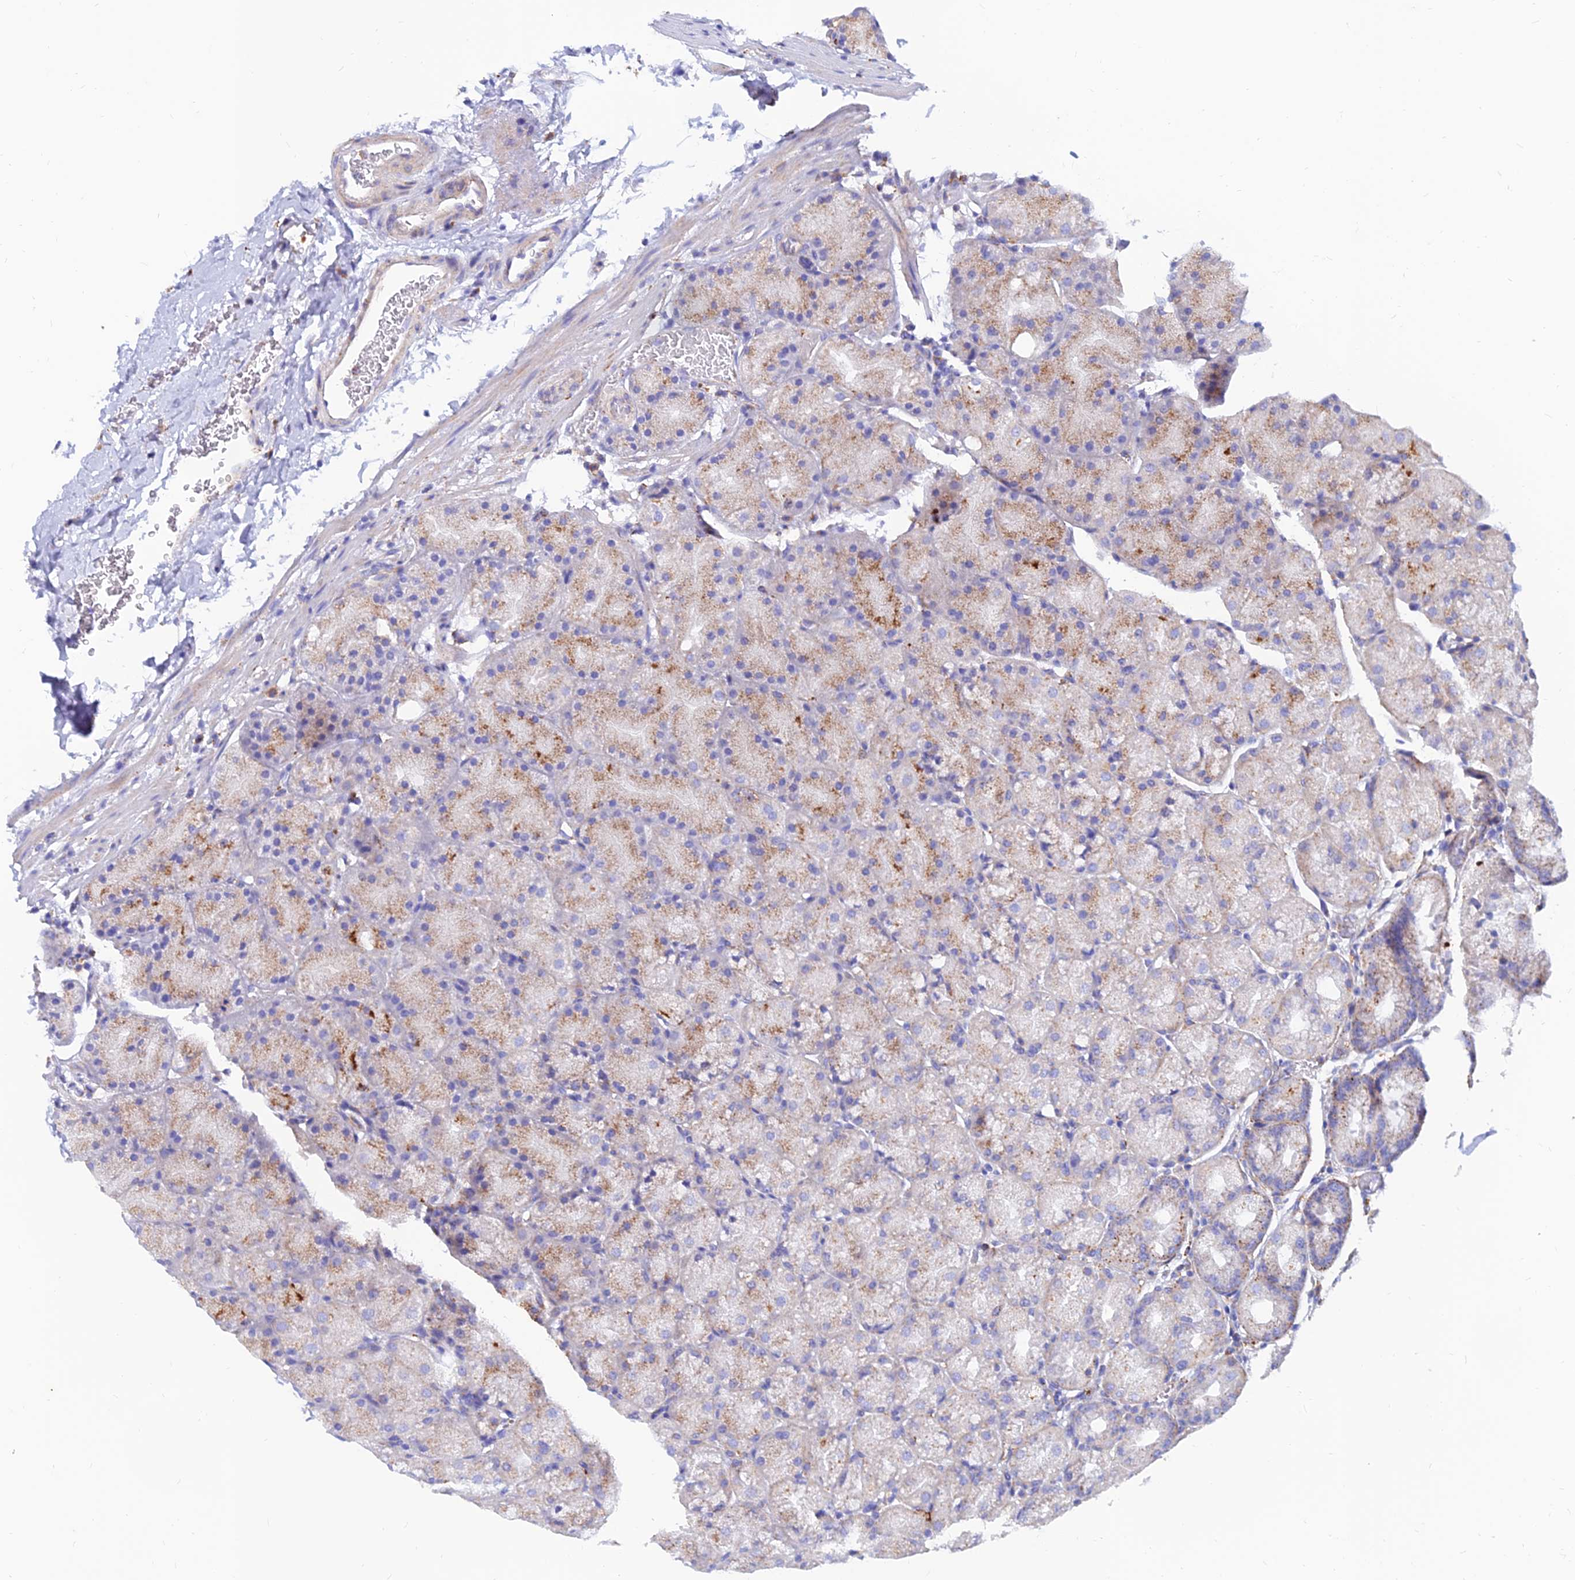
{"staining": {"intensity": "moderate", "quantity": "25%-75%", "location": "cytoplasmic/membranous"}, "tissue": "stomach", "cell_type": "Glandular cells", "image_type": "normal", "snomed": [{"axis": "morphology", "description": "Normal tissue, NOS"}, {"axis": "topography", "description": "Stomach, upper"}, {"axis": "topography", "description": "Stomach"}], "caption": "This histopathology image displays immunohistochemistry (IHC) staining of unremarkable stomach, with medium moderate cytoplasmic/membranous staining in approximately 25%-75% of glandular cells.", "gene": "SPNS1", "patient": {"sex": "male", "age": 48}}